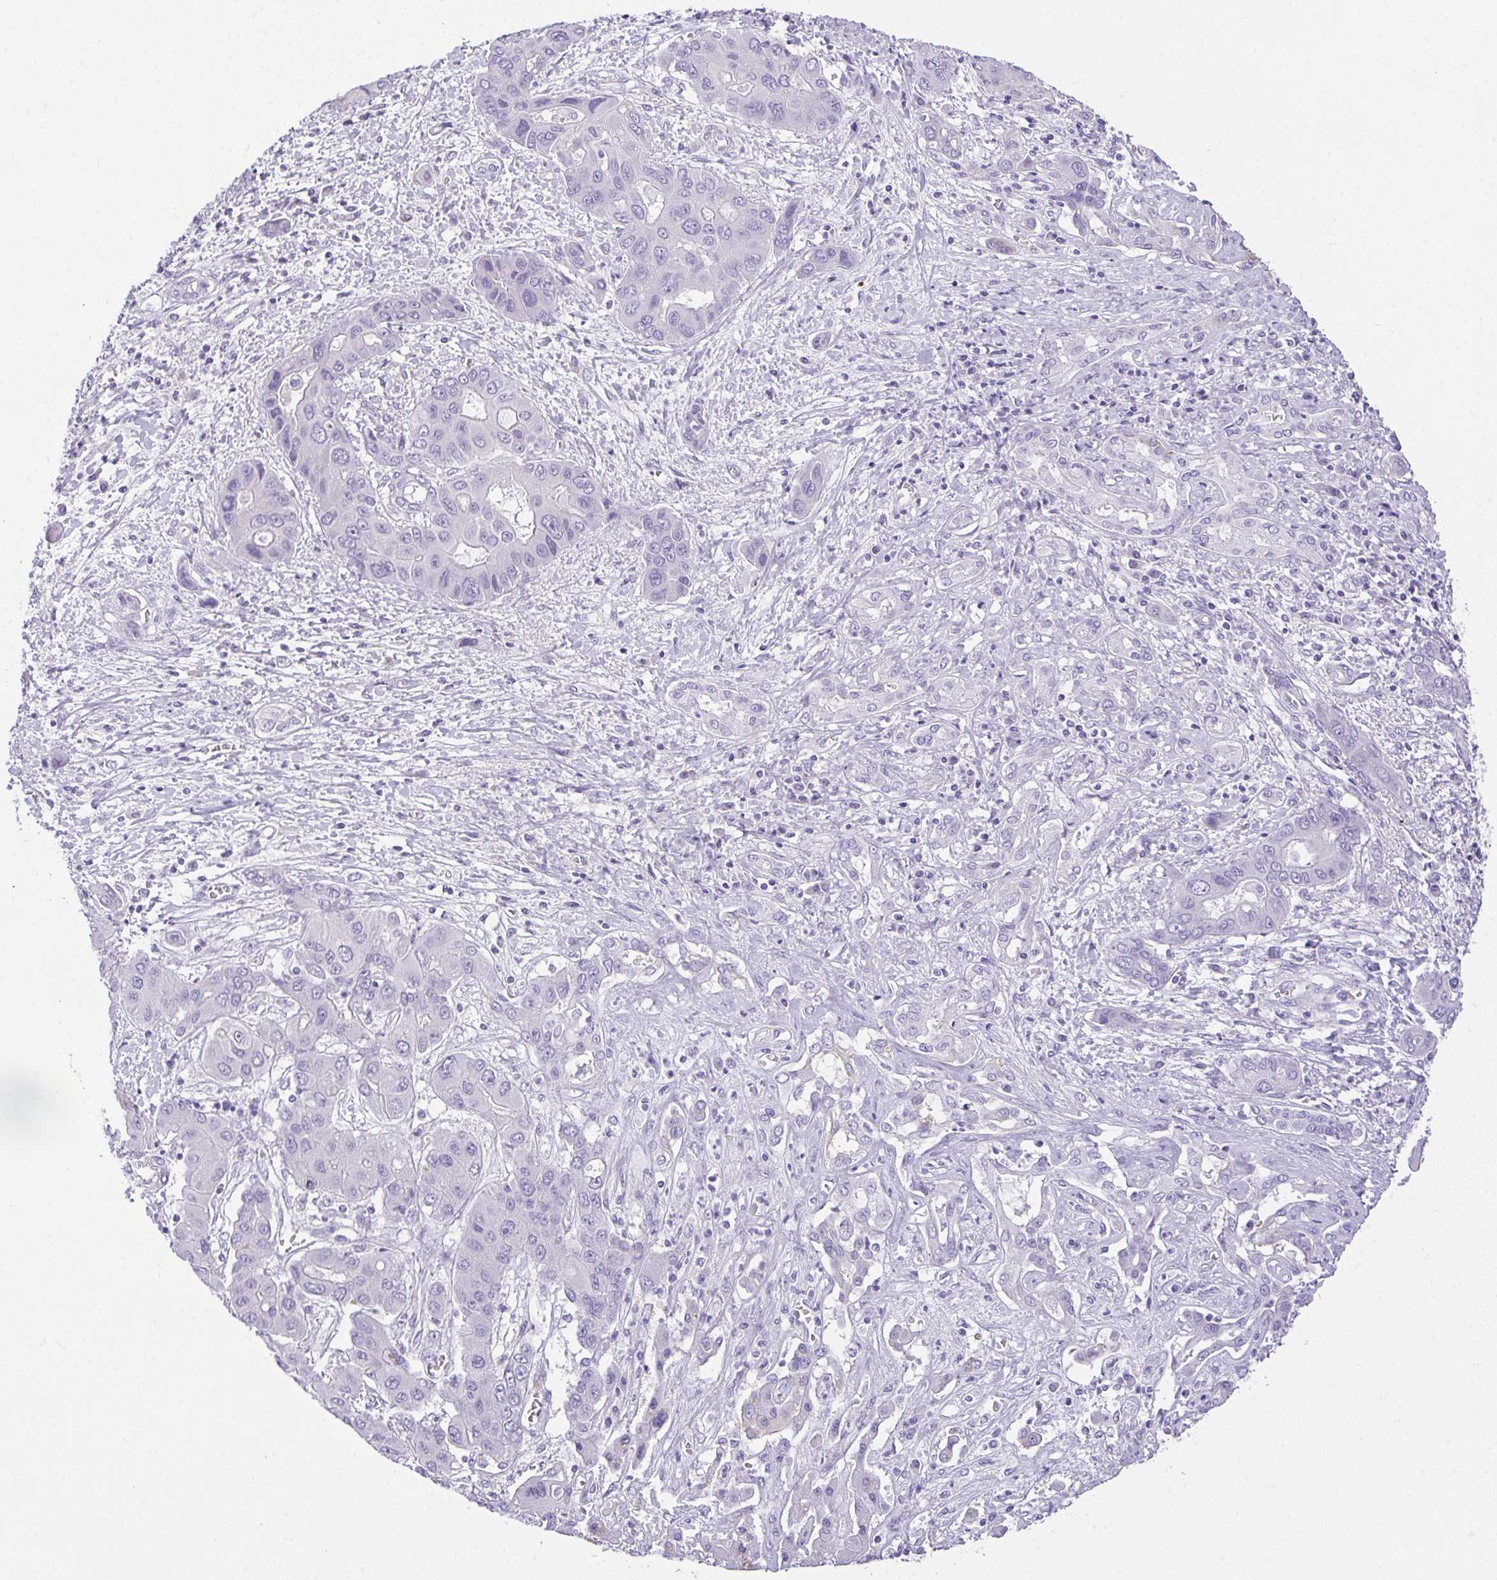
{"staining": {"intensity": "negative", "quantity": "none", "location": "none"}, "tissue": "liver cancer", "cell_type": "Tumor cells", "image_type": "cancer", "snomed": [{"axis": "morphology", "description": "Cholangiocarcinoma"}, {"axis": "topography", "description": "Liver"}], "caption": "Tumor cells show no significant staining in liver cancer. (Brightfield microscopy of DAB (3,3'-diaminobenzidine) immunohistochemistry at high magnification).", "gene": "PLPPR3", "patient": {"sex": "male", "age": 67}}